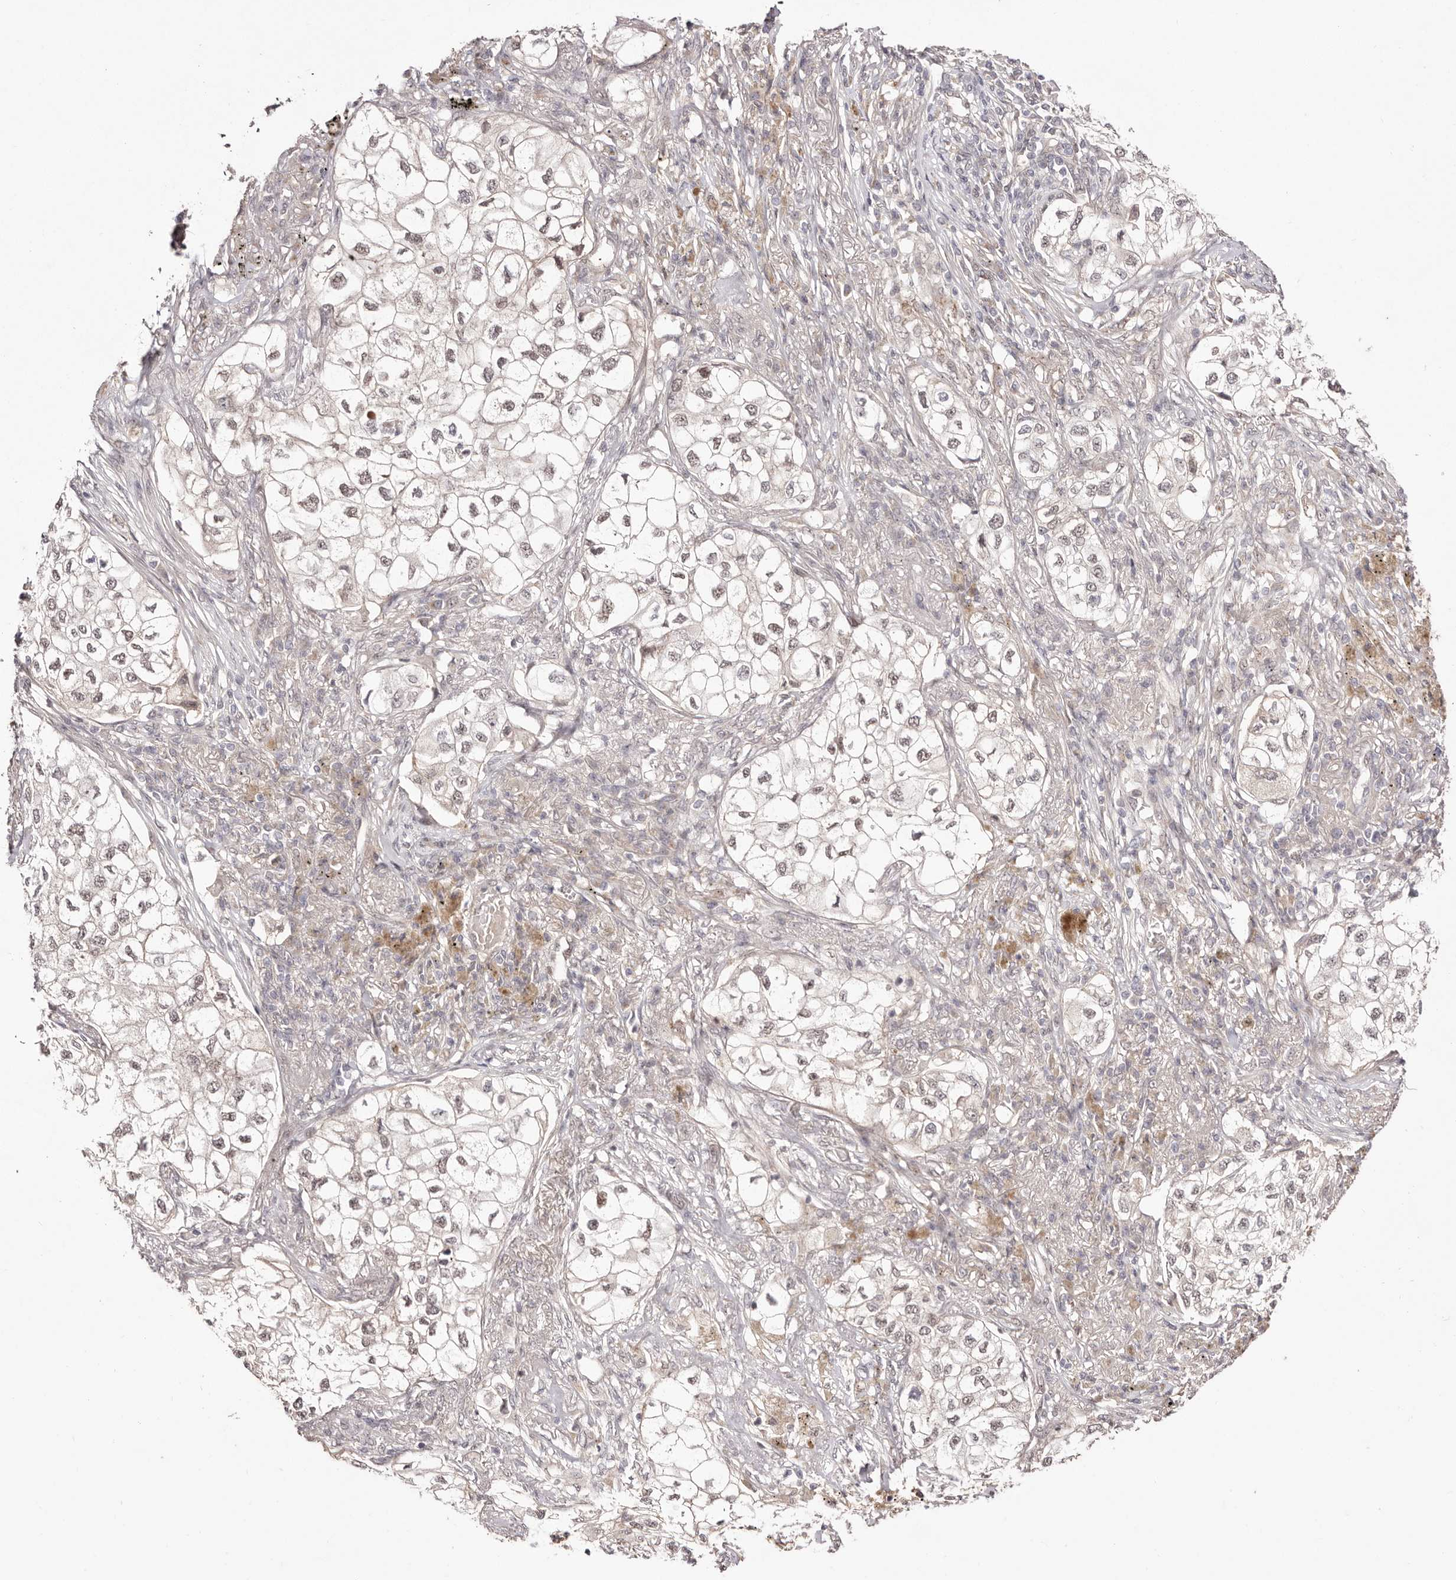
{"staining": {"intensity": "negative", "quantity": "none", "location": "none"}, "tissue": "lung cancer", "cell_type": "Tumor cells", "image_type": "cancer", "snomed": [{"axis": "morphology", "description": "Adenocarcinoma, NOS"}, {"axis": "topography", "description": "Lung"}], "caption": "Immunohistochemistry (IHC) photomicrograph of neoplastic tissue: human adenocarcinoma (lung) stained with DAB (3,3'-diaminobenzidine) demonstrates no significant protein expression in tumor cells.", "gene": "EGR3", "patient": {"sex": "male", "age": 63}}